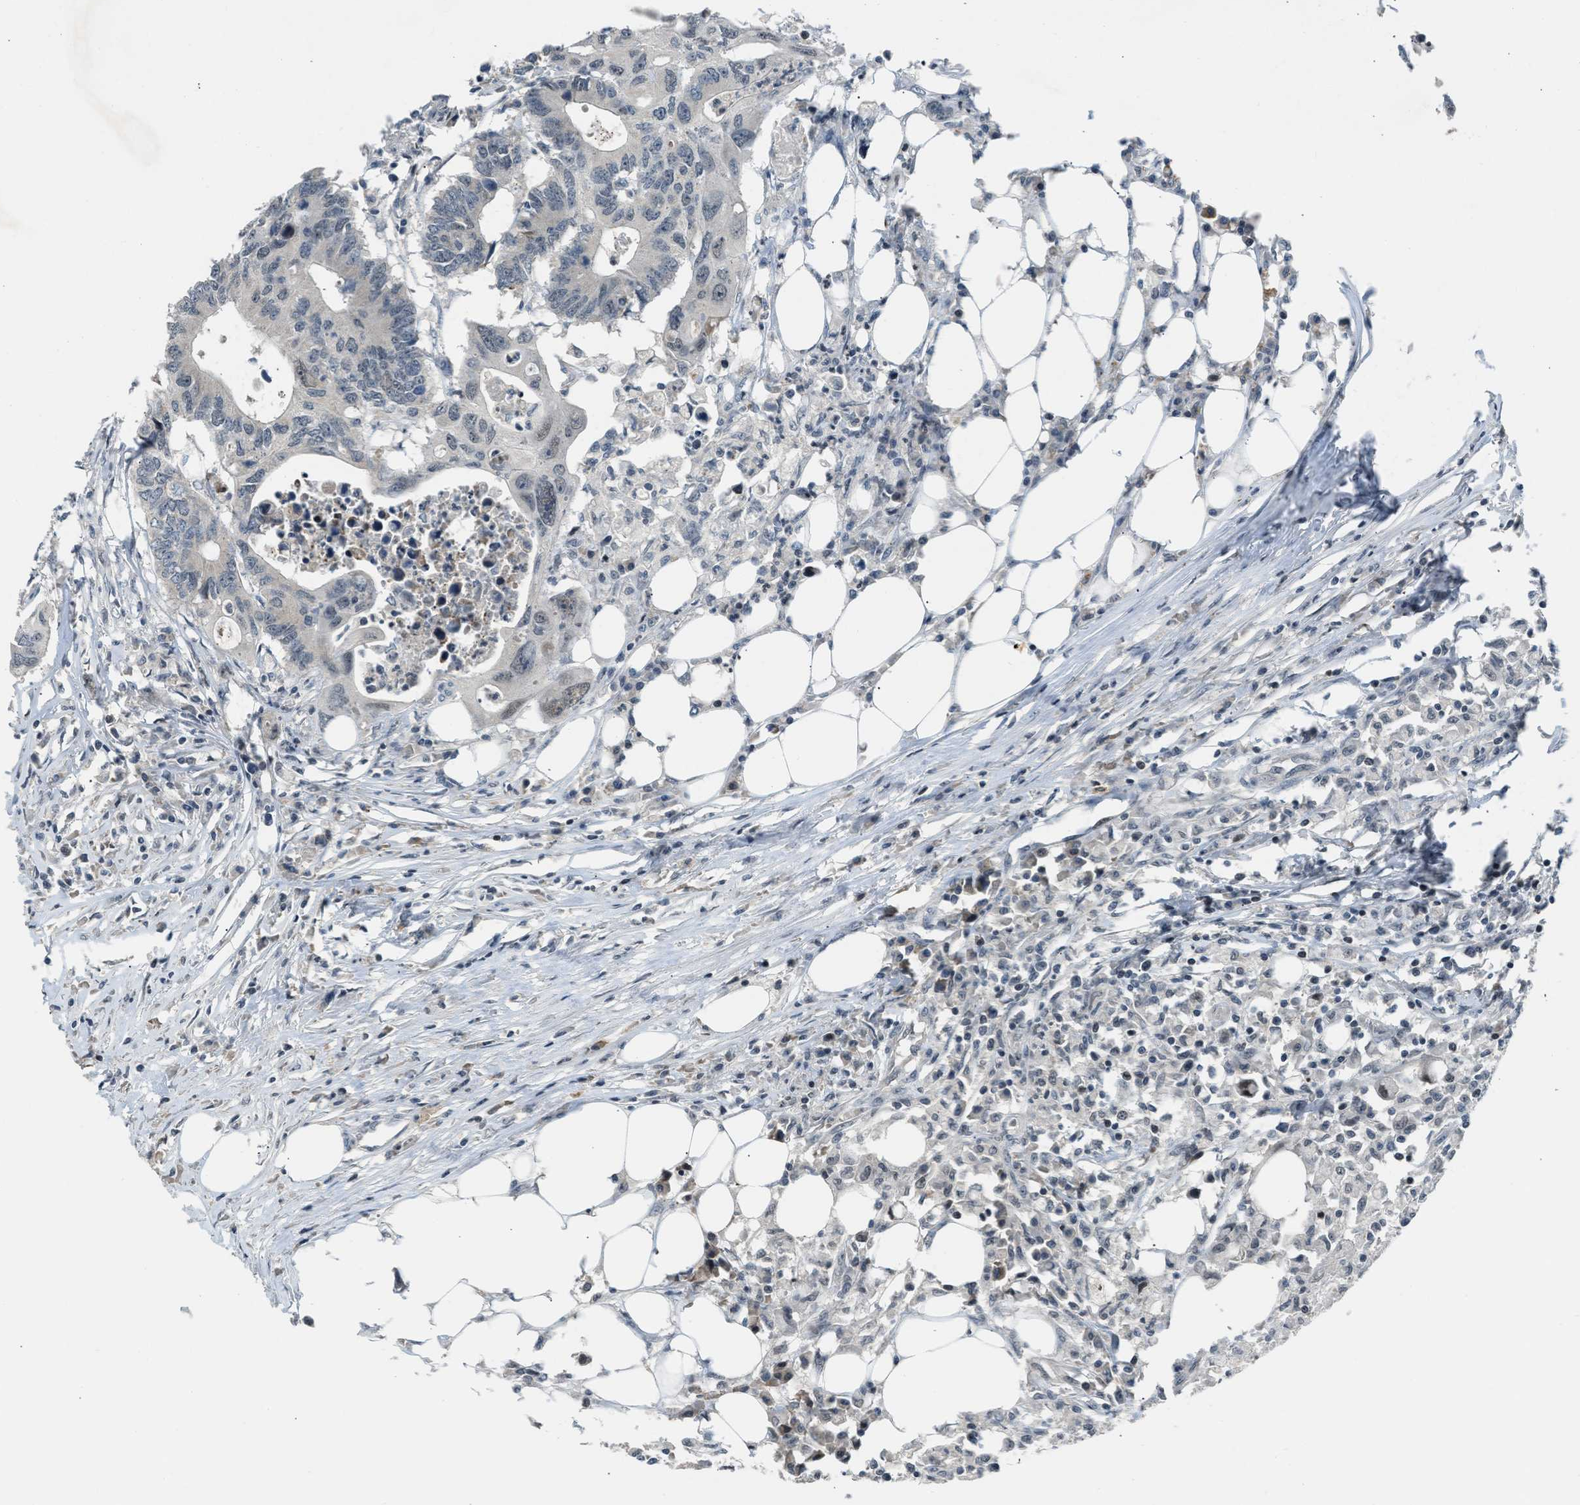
{"staining": {"intensity": "weak", "quantity": "<25%", "location": "nuclear"}, "tissue": "colorectal cancer", "cell_type": "Tumor cells", "image_type": "cancer", "snomed": [{"axis": "morphology", "description": "Adenocarcinoma, NOS"}, {"axis": "topography", "description": "Colon"}], "caption": "DAB immunohistochemical staining of colorectal adenocarcinoma shows no significant expression in tumor cells.", "gene": "TTBK2", "patient": {"sex": "male", "age": 71}}